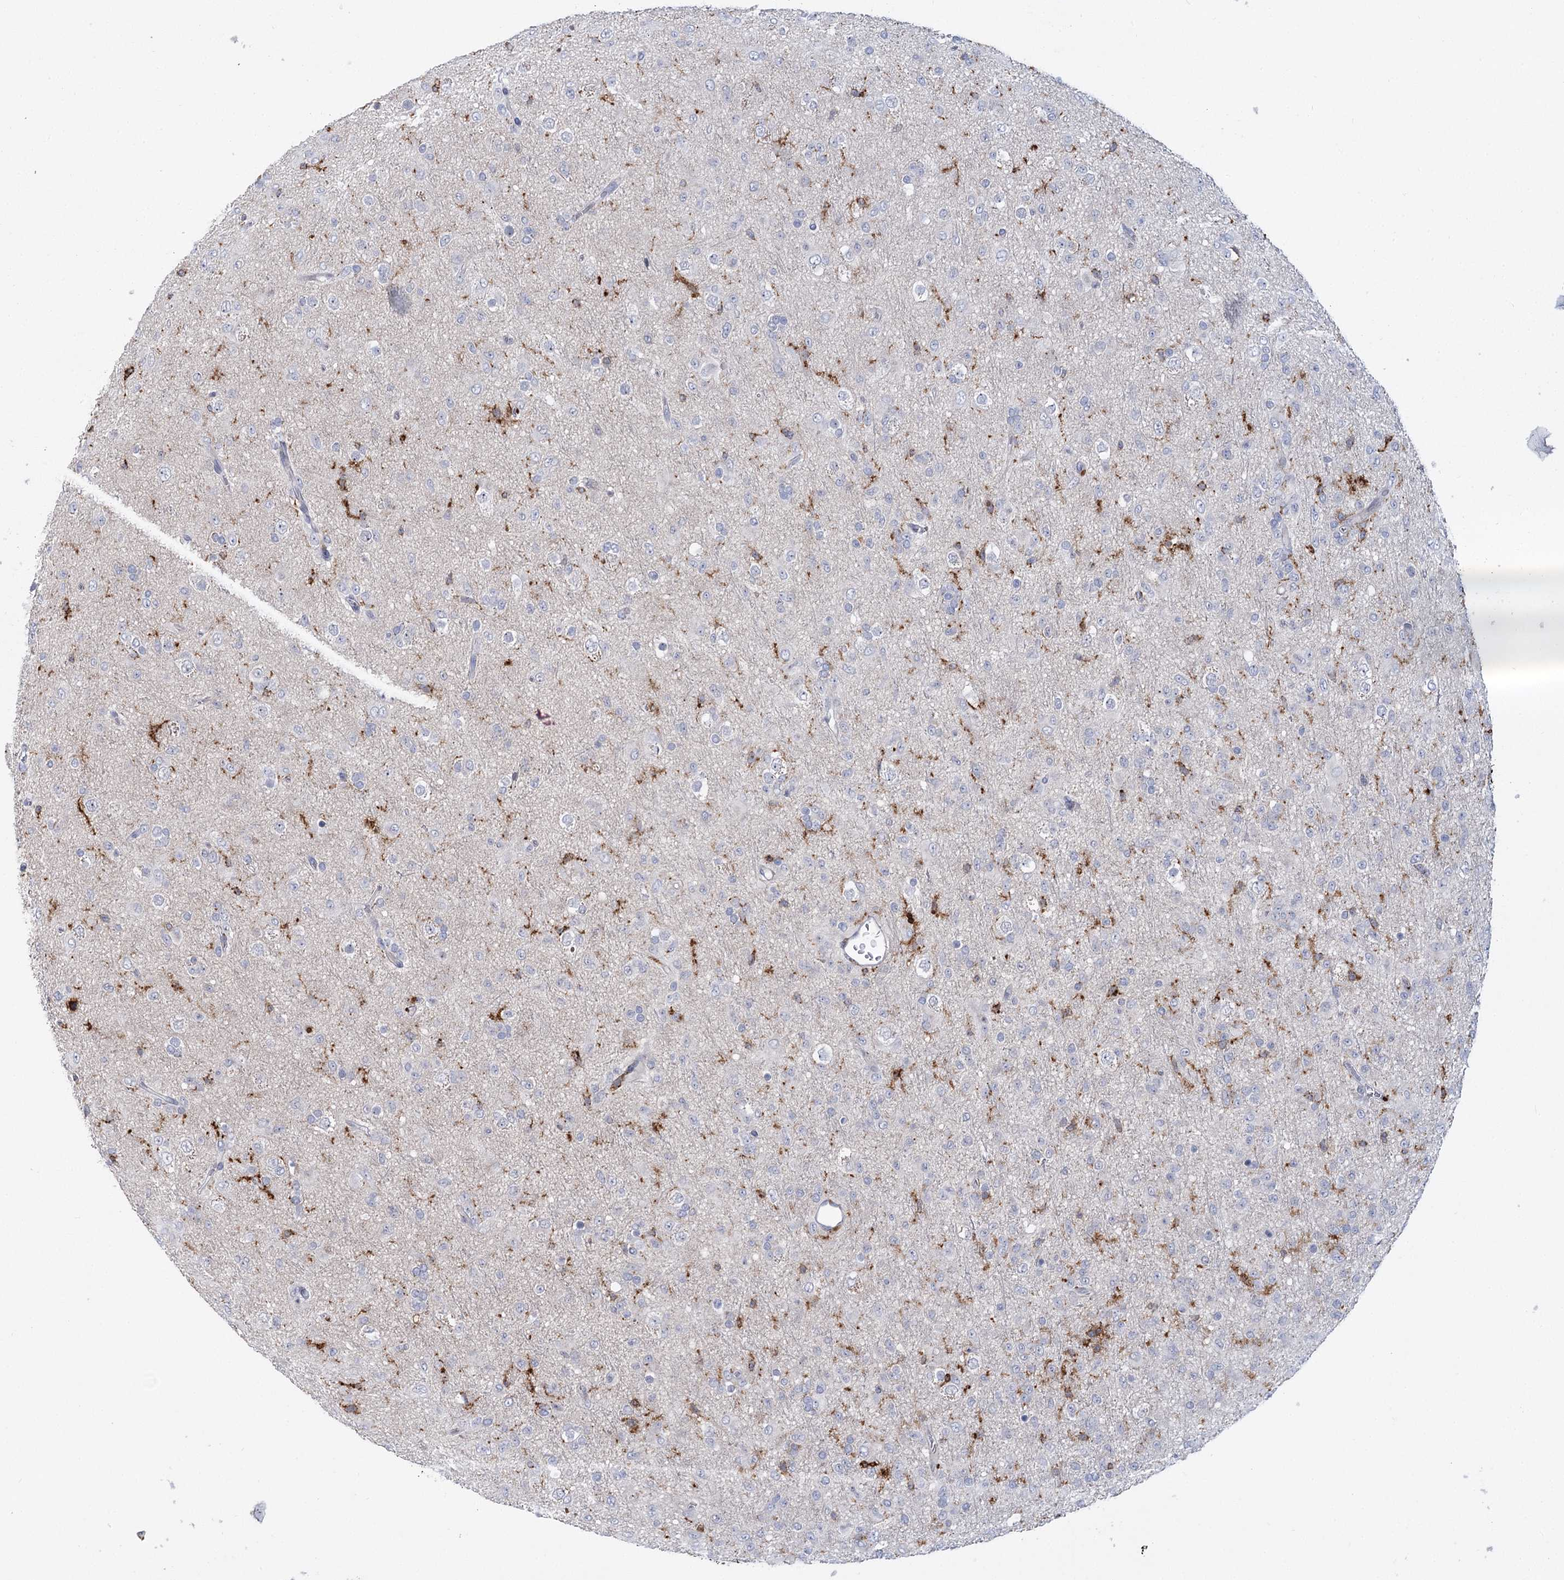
{"staining": {"intensity": "negative", "quantity": "none", "location": "none"}, "tissue": "glioma", "cell_type": "Tumor cells", "image_type": "cancer", "snomed": [{"axis": "morphology", "description": "Glioma, malignant, Low grade"}, {"axis": "topography", "description": "Brain"}], "caption": "Immunohistochemistry (IHC) histopathology image of neoplastic tissue: human glioma stained with DAB displays no significant protein staining in tumor cells.", "gene": "PIWIL4", "patient": {"sex": "male", "age": 65}}